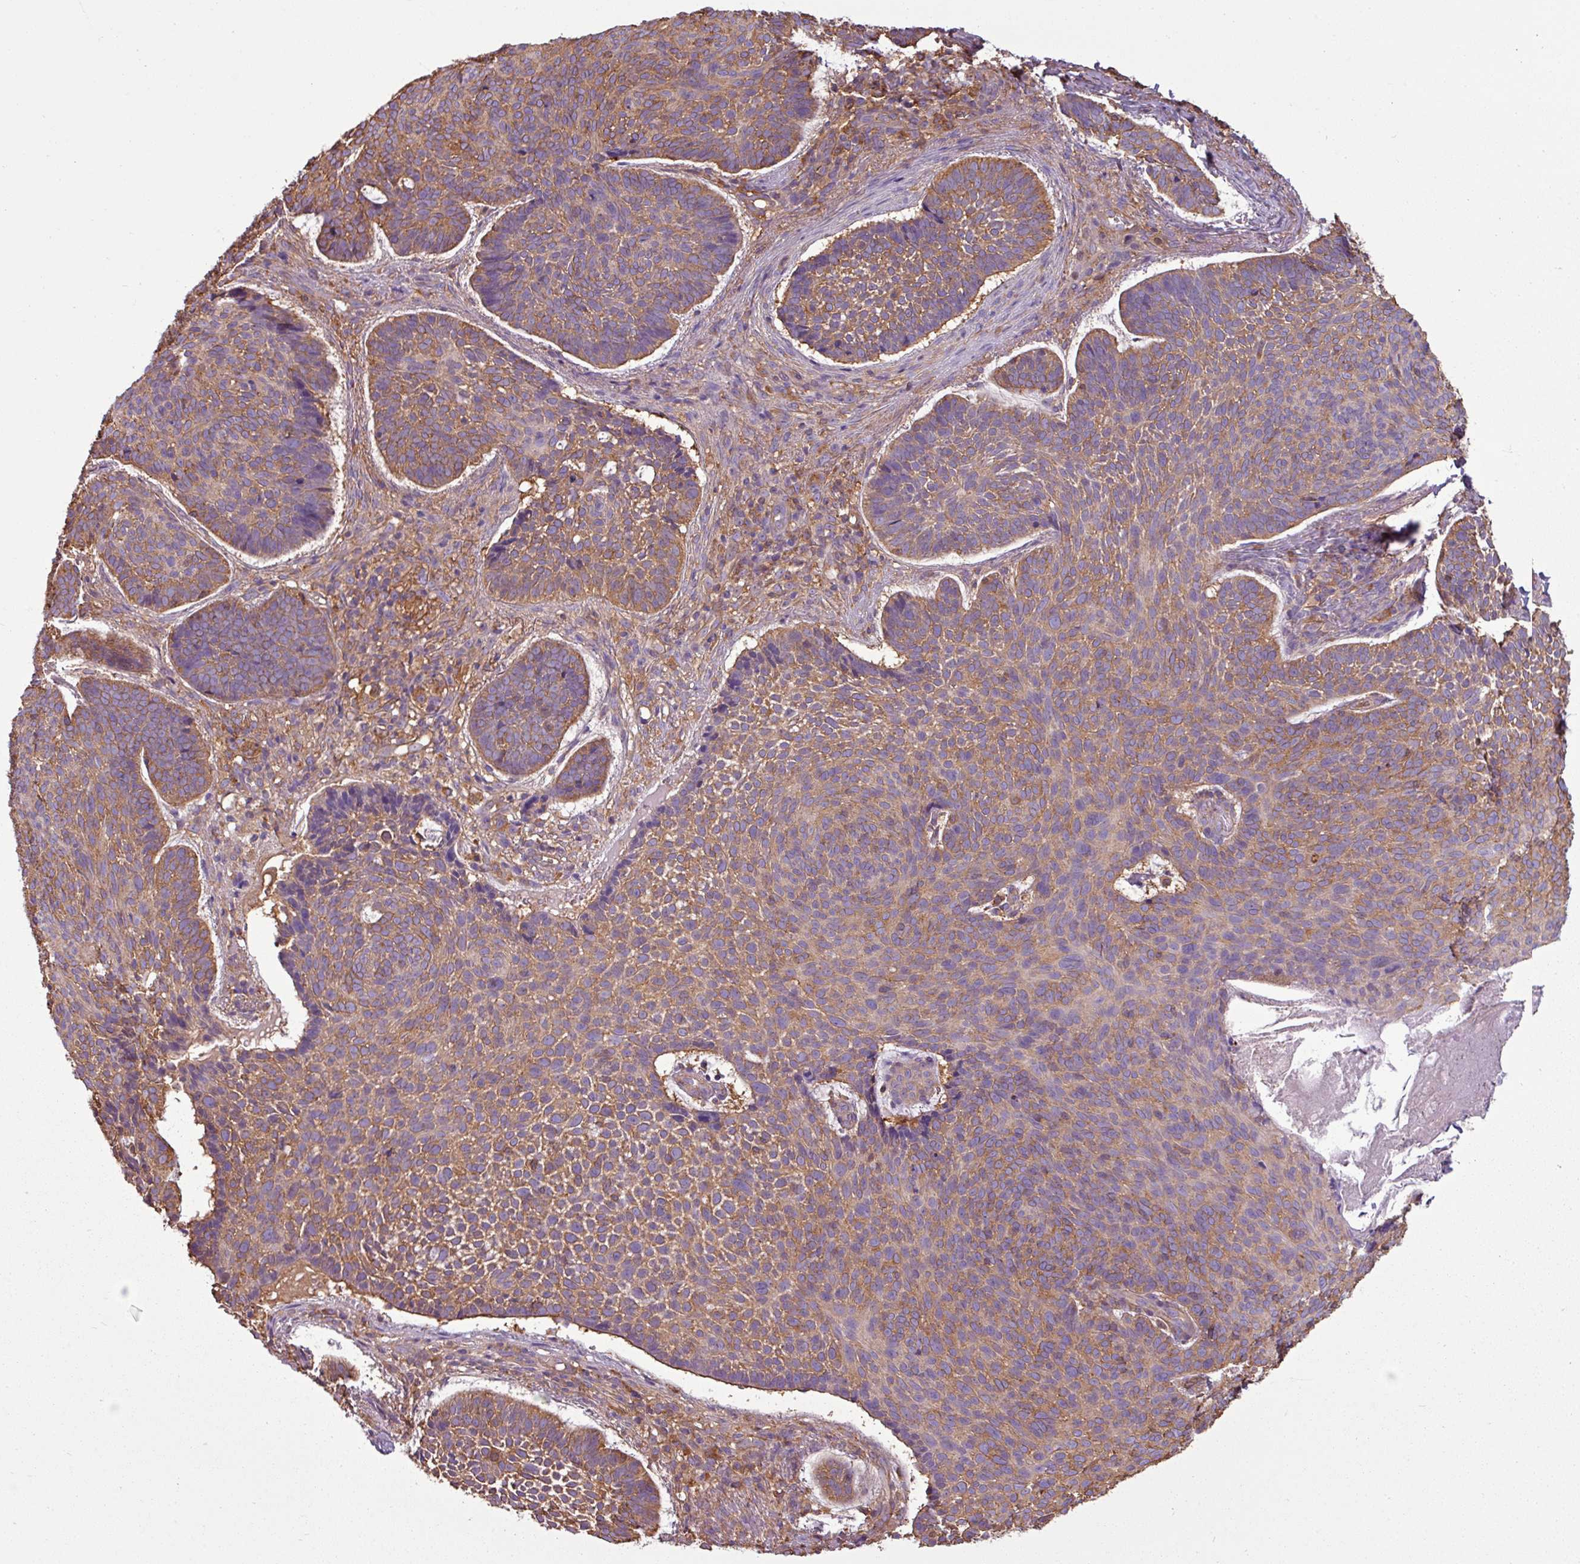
{"staining": {"intensity": "moderate", "quantity": ">75%", "location": "cytoplasmic/membranous"}, "tissue": "skin cancer", "cell_type": "Tumor cells", "image_type": "cancer", "snomed": [{"axis": "morphology", "description": "Basal cell carcinoma"}, {"axis": "topography", "description": "Skin"}], "caption": "The histopathology image reveals a brown stain indicating the presence of a protein in the cytoplasmic/membranous of tumor cells in skin basal cell carcinoma.", "gene": "PACSIN2", "patient": {"sex": "male", "age": 70}}